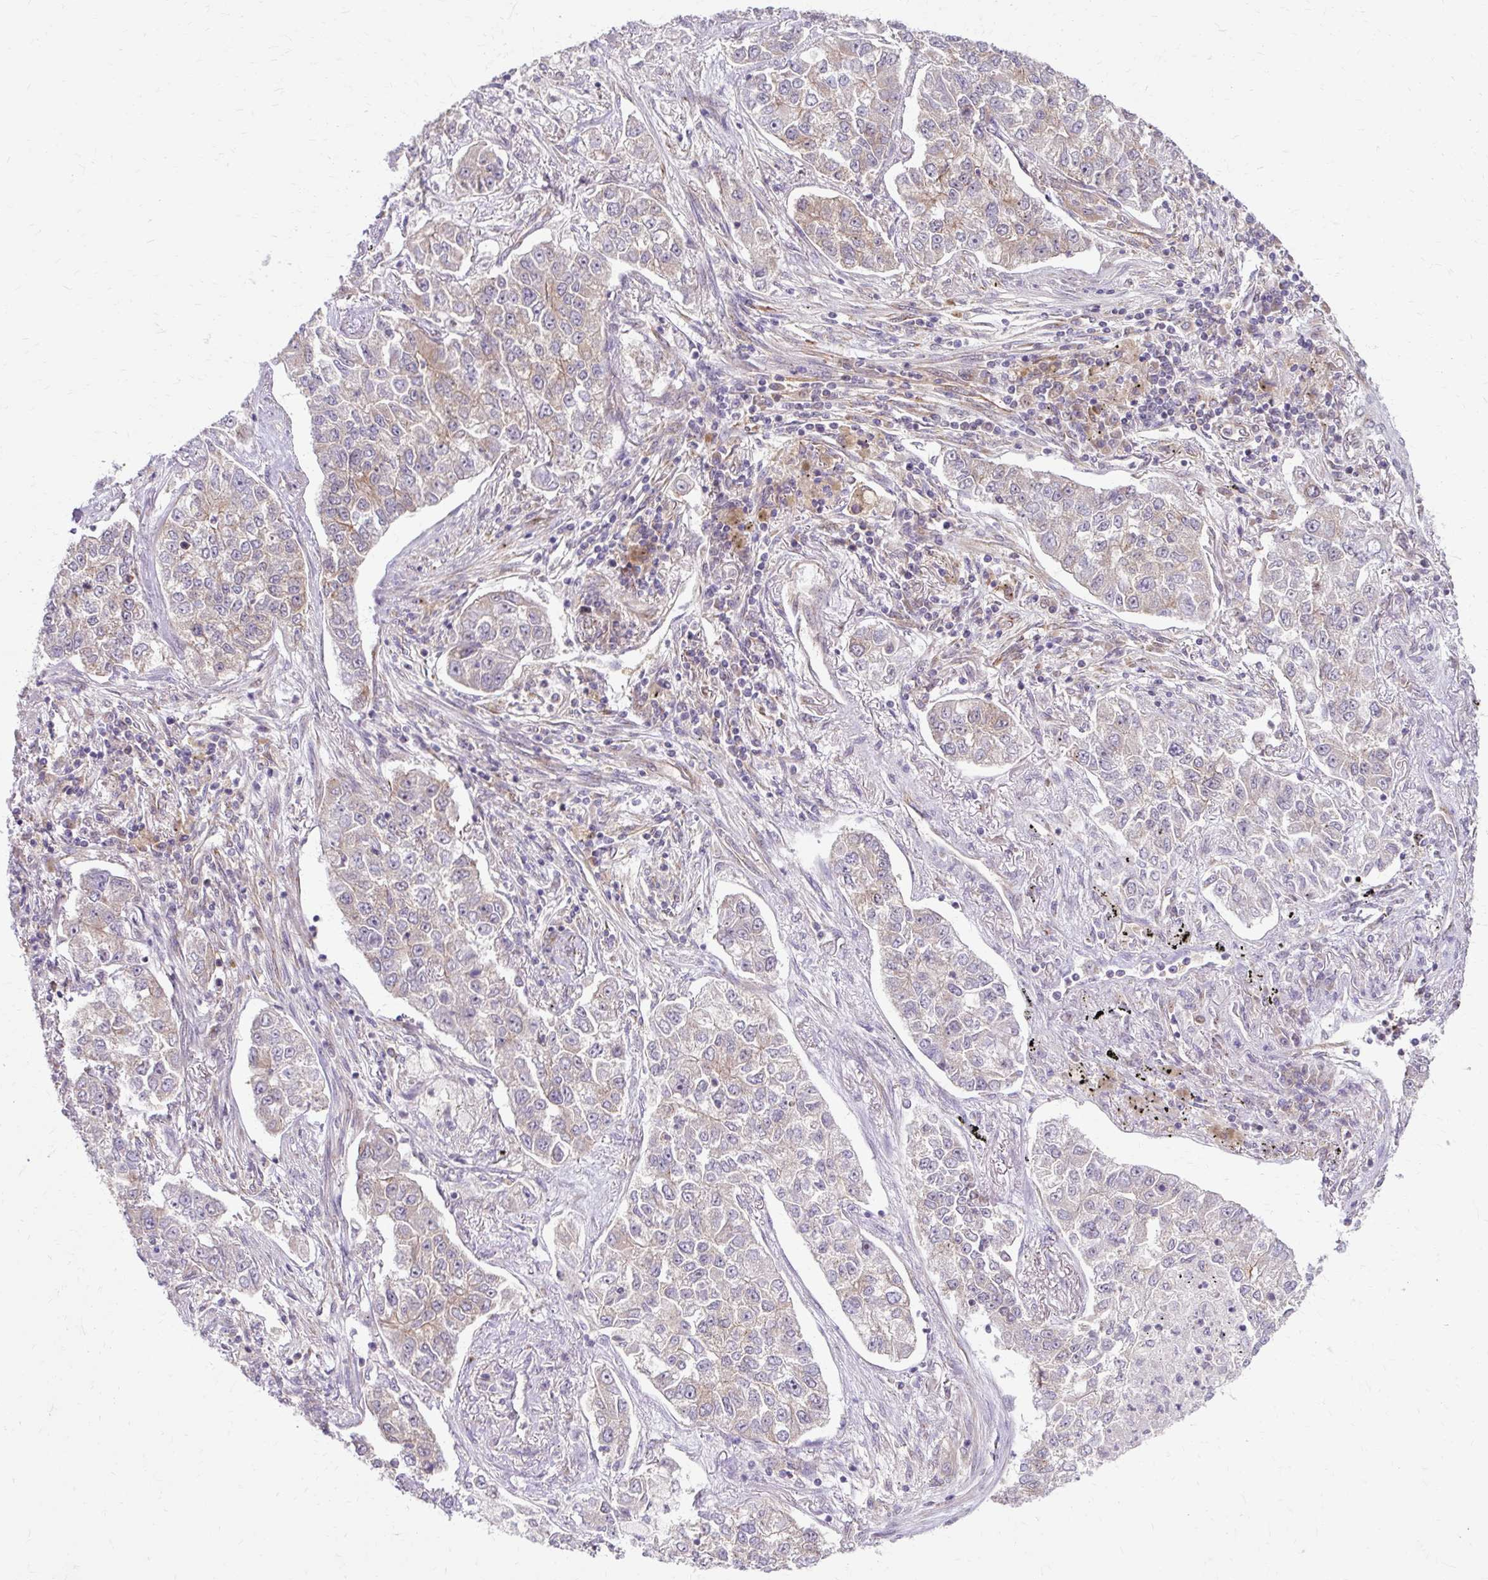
{"staining": {"intensity": "weak", "quantity": "25%-75%", "location": "cytoplasmic/membranous"}, "tissue": "lung cancer", "cell_type": "Tumor cells", "image_type": "cancer", "snomed": [{"axis": "morphology", "description": "Adenocarcinoma, NOS"}, {"axis": "topography", "description": "Lung"}], "caption": "Human lung cancer stained with a protein marker displays weak staining in tumor cells.", "gene": "MZT2B", "patient": {"sex": "male", "age": 49}}